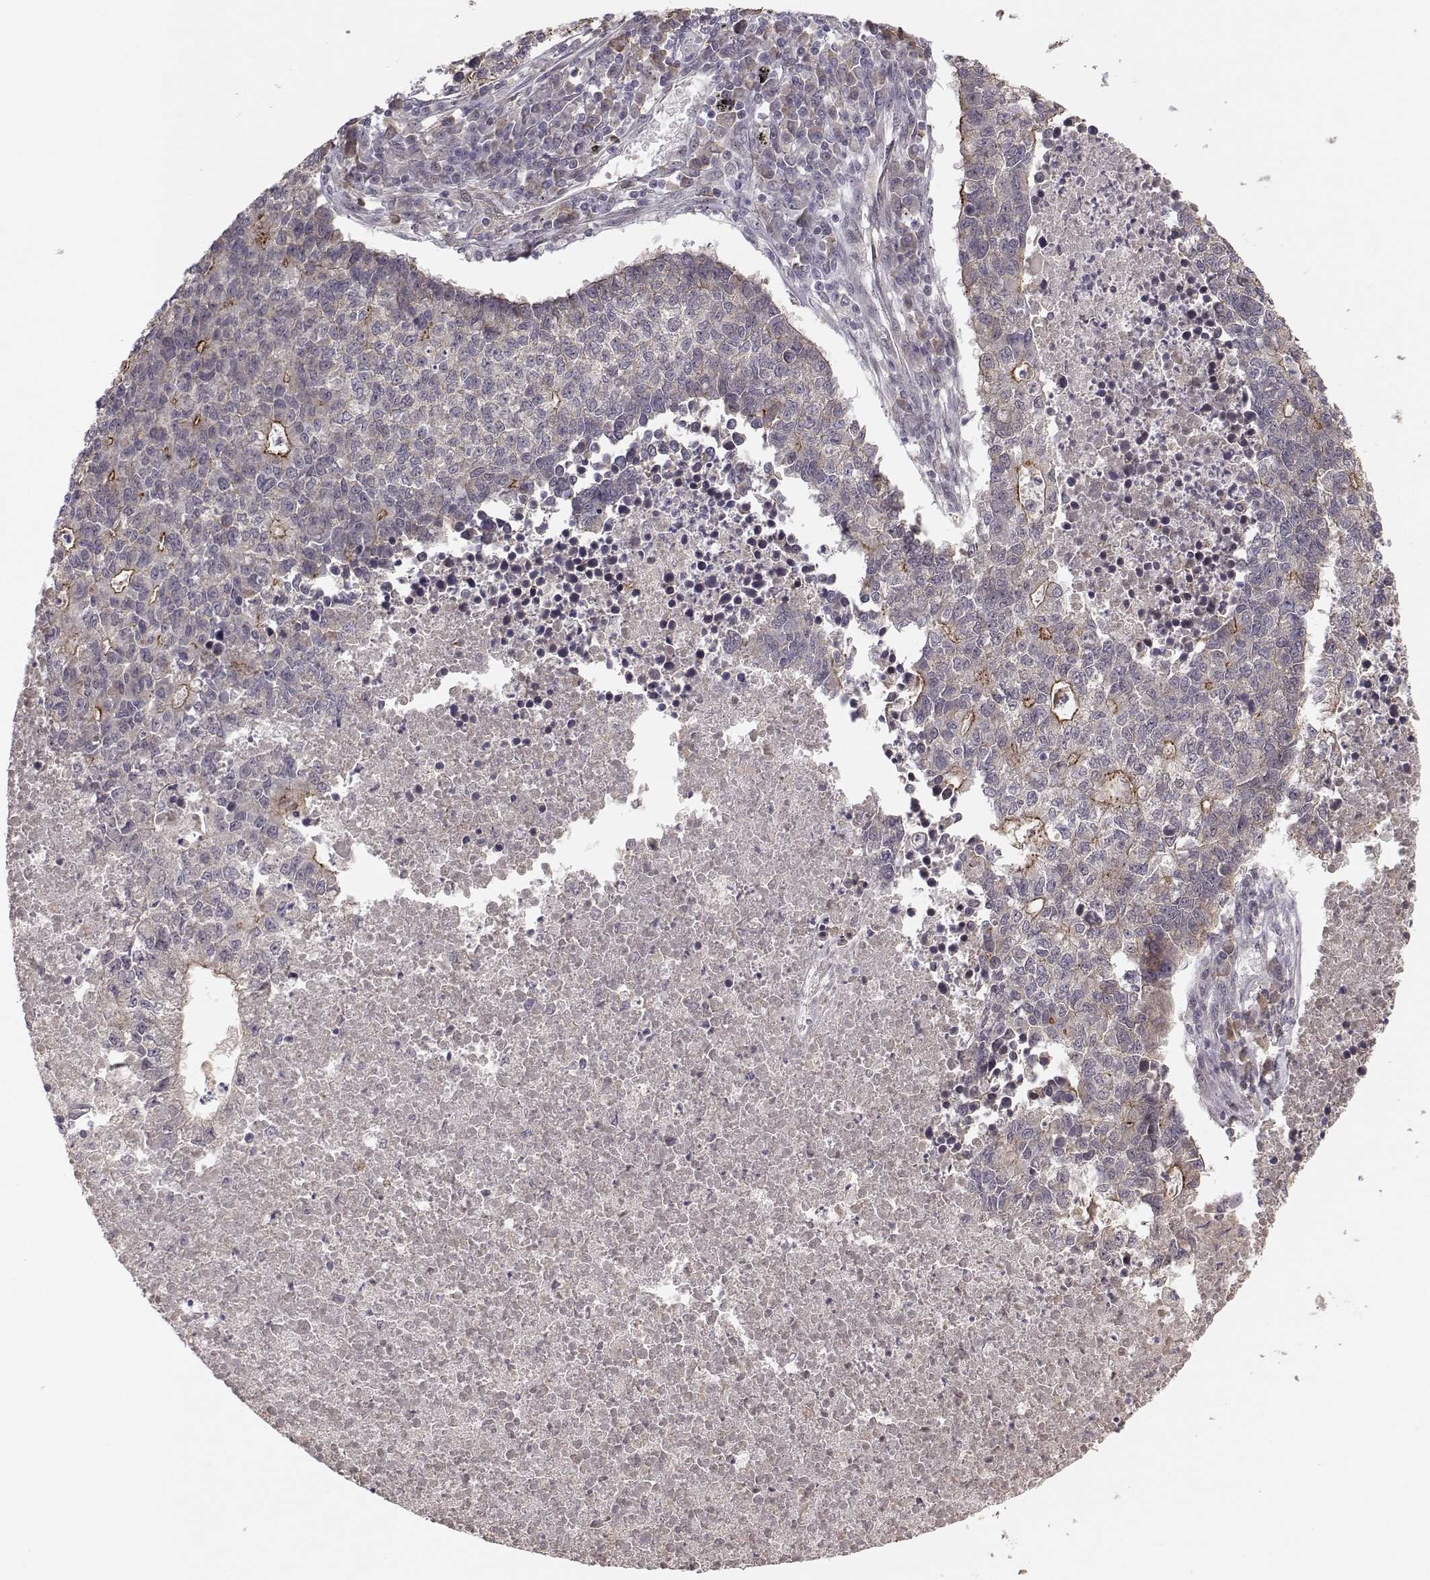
{"staining": {"intensity": "moderate", "quantity": "<25%", "location": "cytoplasmic/membranous"}, "tissue": "lung cancer", "cell_type": "Tumor cells", "image_type": "cancer", "snomed": [{"axis": "morphology", "description": "Adenocarcinoma, NOS"}, {"axis": "topography", "description": "Lung"}], "caption": "Immunohistochemical staining of lung cancer demonstrates low levels of moderate cytoplasmic/membranous positivity in approximately <25% of tumor cells. (DAB = brown stain, brightfield microscopy at high magnification).", "gene": "PLEKHG3", "patient": {"sex": "male", "age": 57}}